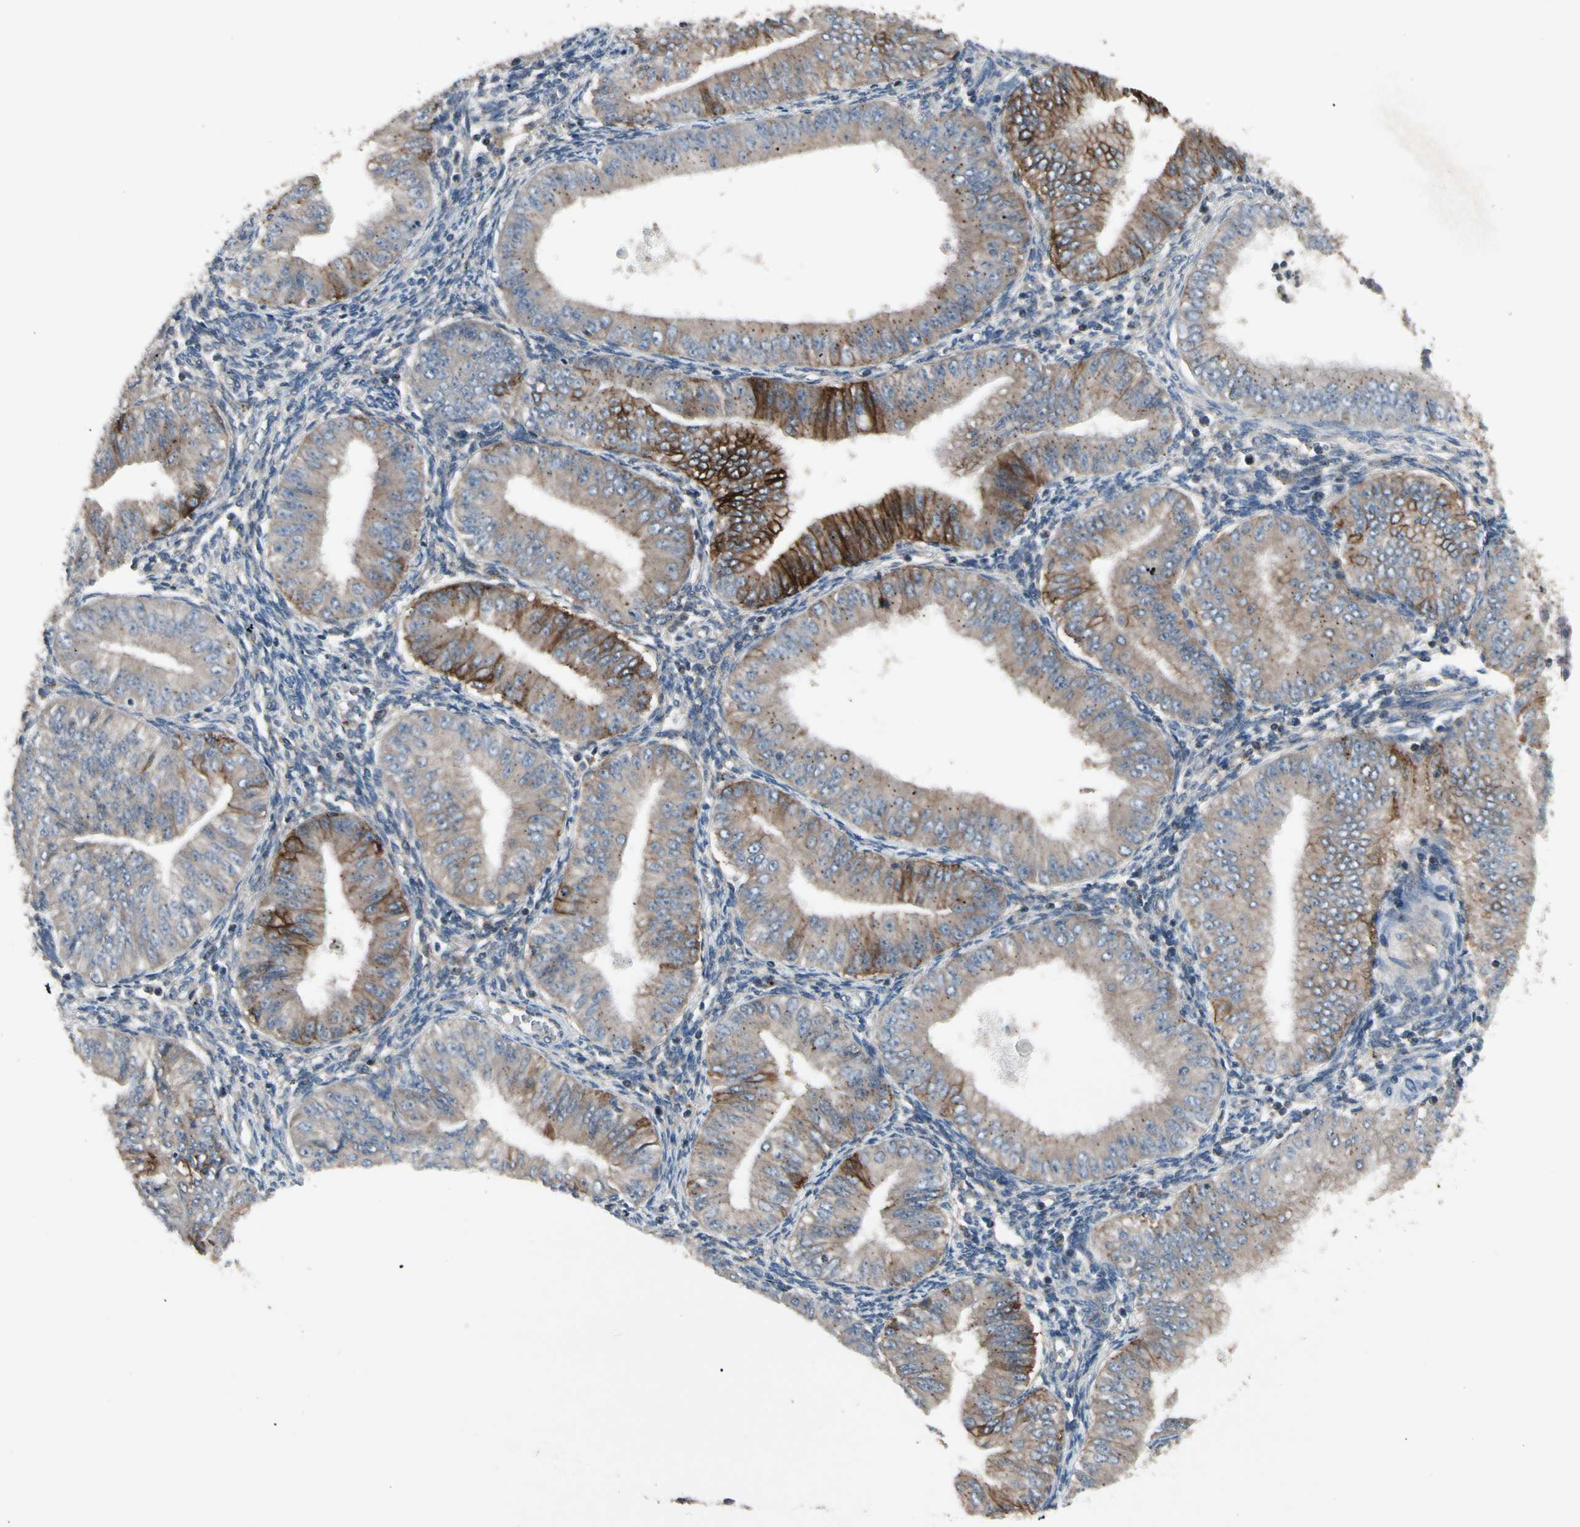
{"staining": {"intensity": "moderate", "quantity": "25%-75%", "location": "cytoplasmic/membranous"}, "tissue": "endometrial cancer", "cell_type": "Tumor cells", "image_type": "cancer", "snomed": [{"axis": "morphology", "description": "Normal tissue, NOS"}, {"axis": "morphology", "description": "Adenocarcinoma, NOS"}, {"axis": "topography", "description": "Endometrium"}], "caption": "High-magnification brightfield microscopy of endometrial adenocarcinoma stained with DAB (3,3'-diaminobenzidine) (brown) and counterstained with hematoxylin (blue). tumor cells exhibit moderate cytoplasmic/membranous expression is identified in approximately25%-75% of cells. (DAB IHC with brightfield microscopy, high magnification).", "gene": "NMI", "patient": {"sex": "female", "age": 53}}